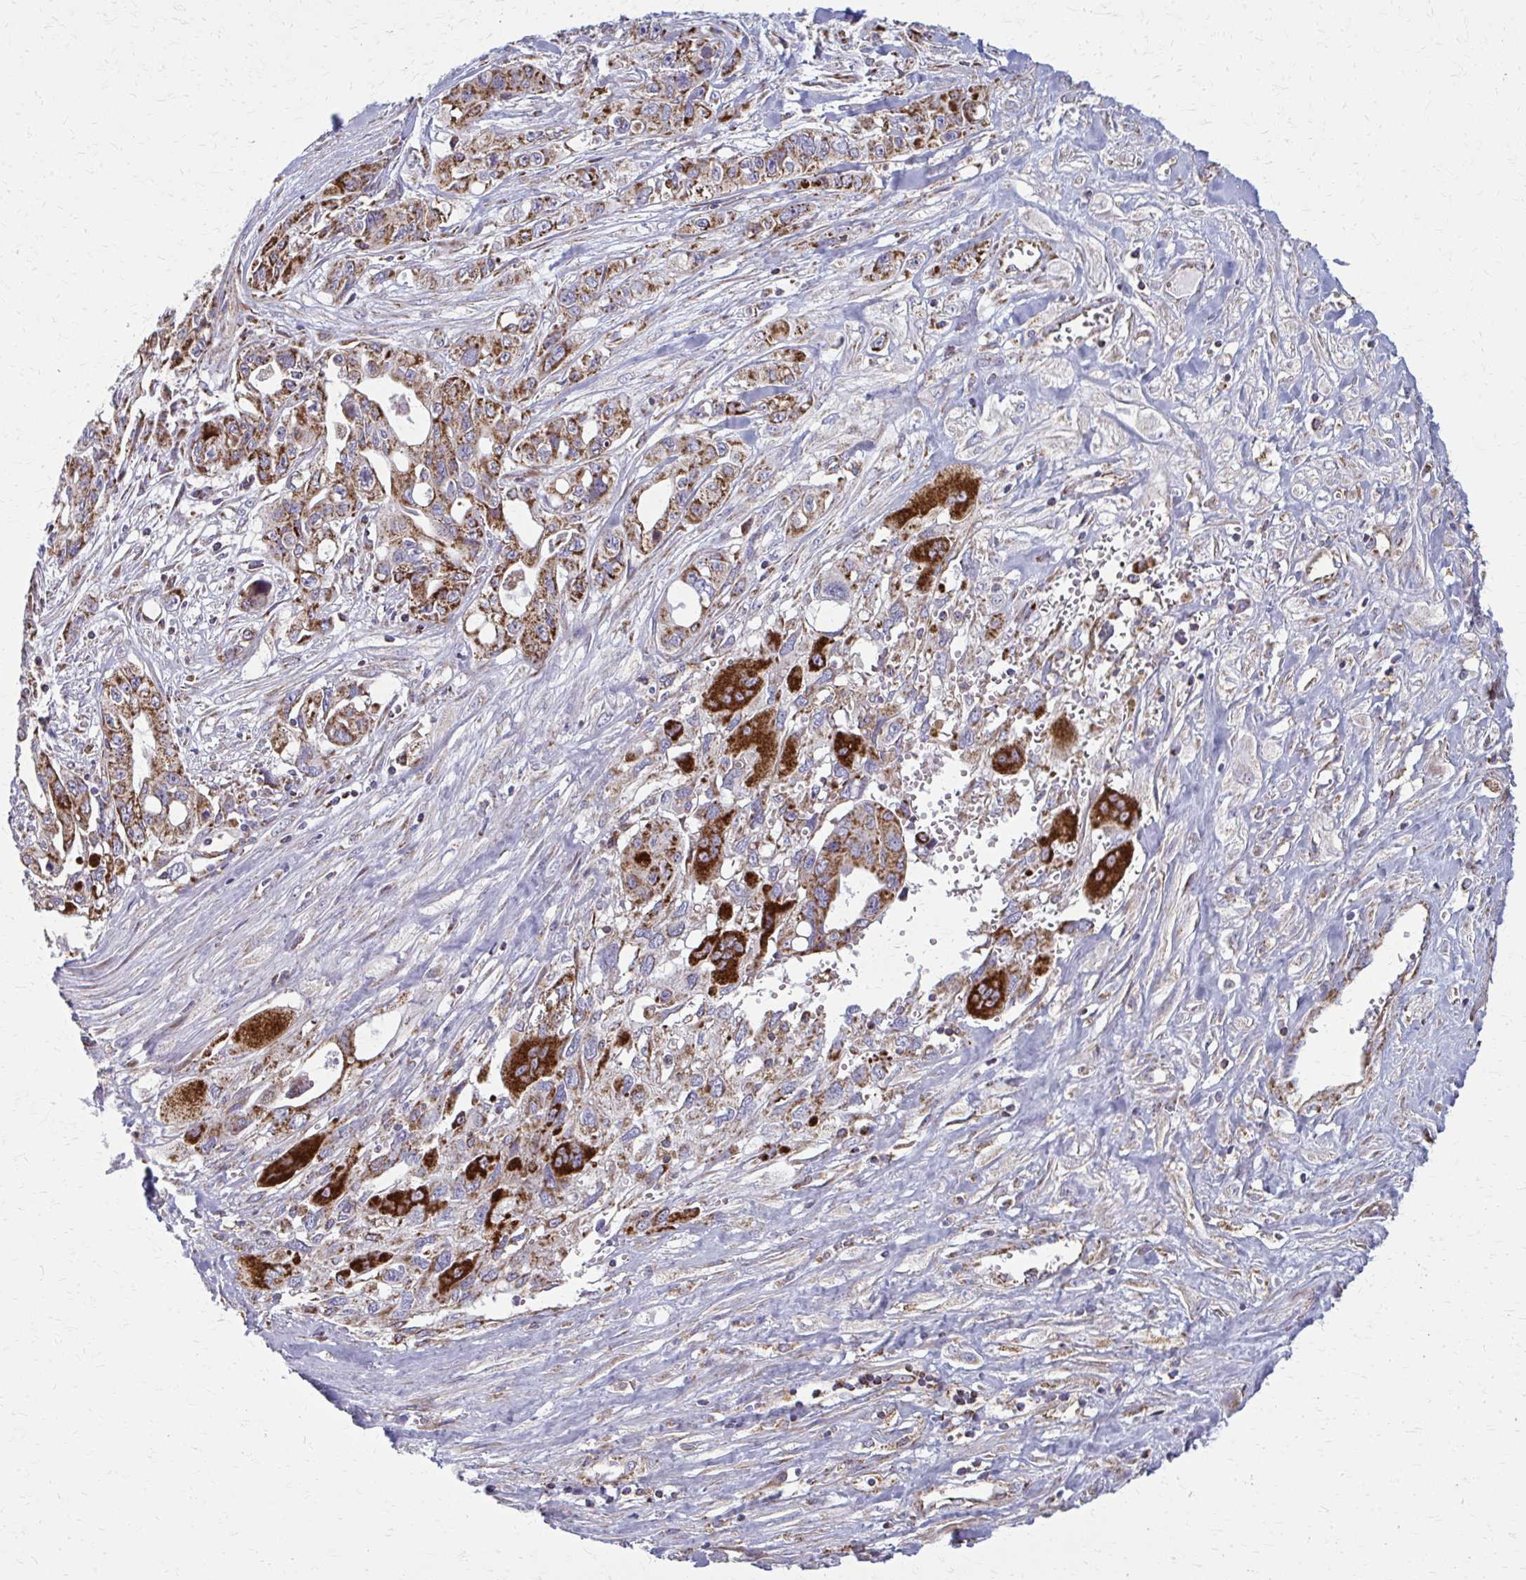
{"staining": {"intensity": "strong", "quantity": ">75%", "location": "cytoplasmic/membranous"}, "tissue": "pancreatic cancer", "cell_type": "Tumor cells", "image_type": "cancer", "snomed": [{"axis": "morphology", "description": "Adenocarcinoma, NOS"}, {"axis": "topography", "description": "Pancreas"}], "caption": "Immunohistochemical staining of human pancreatic cancer displays strong cytoplasmic/membranous protein expression in approximately >75% of tumor cells. (Brightfield microscopy of DAB IHC at high magnification).", "gene": "TVP23A", "patient": {"sex": "female", "age": 47}}